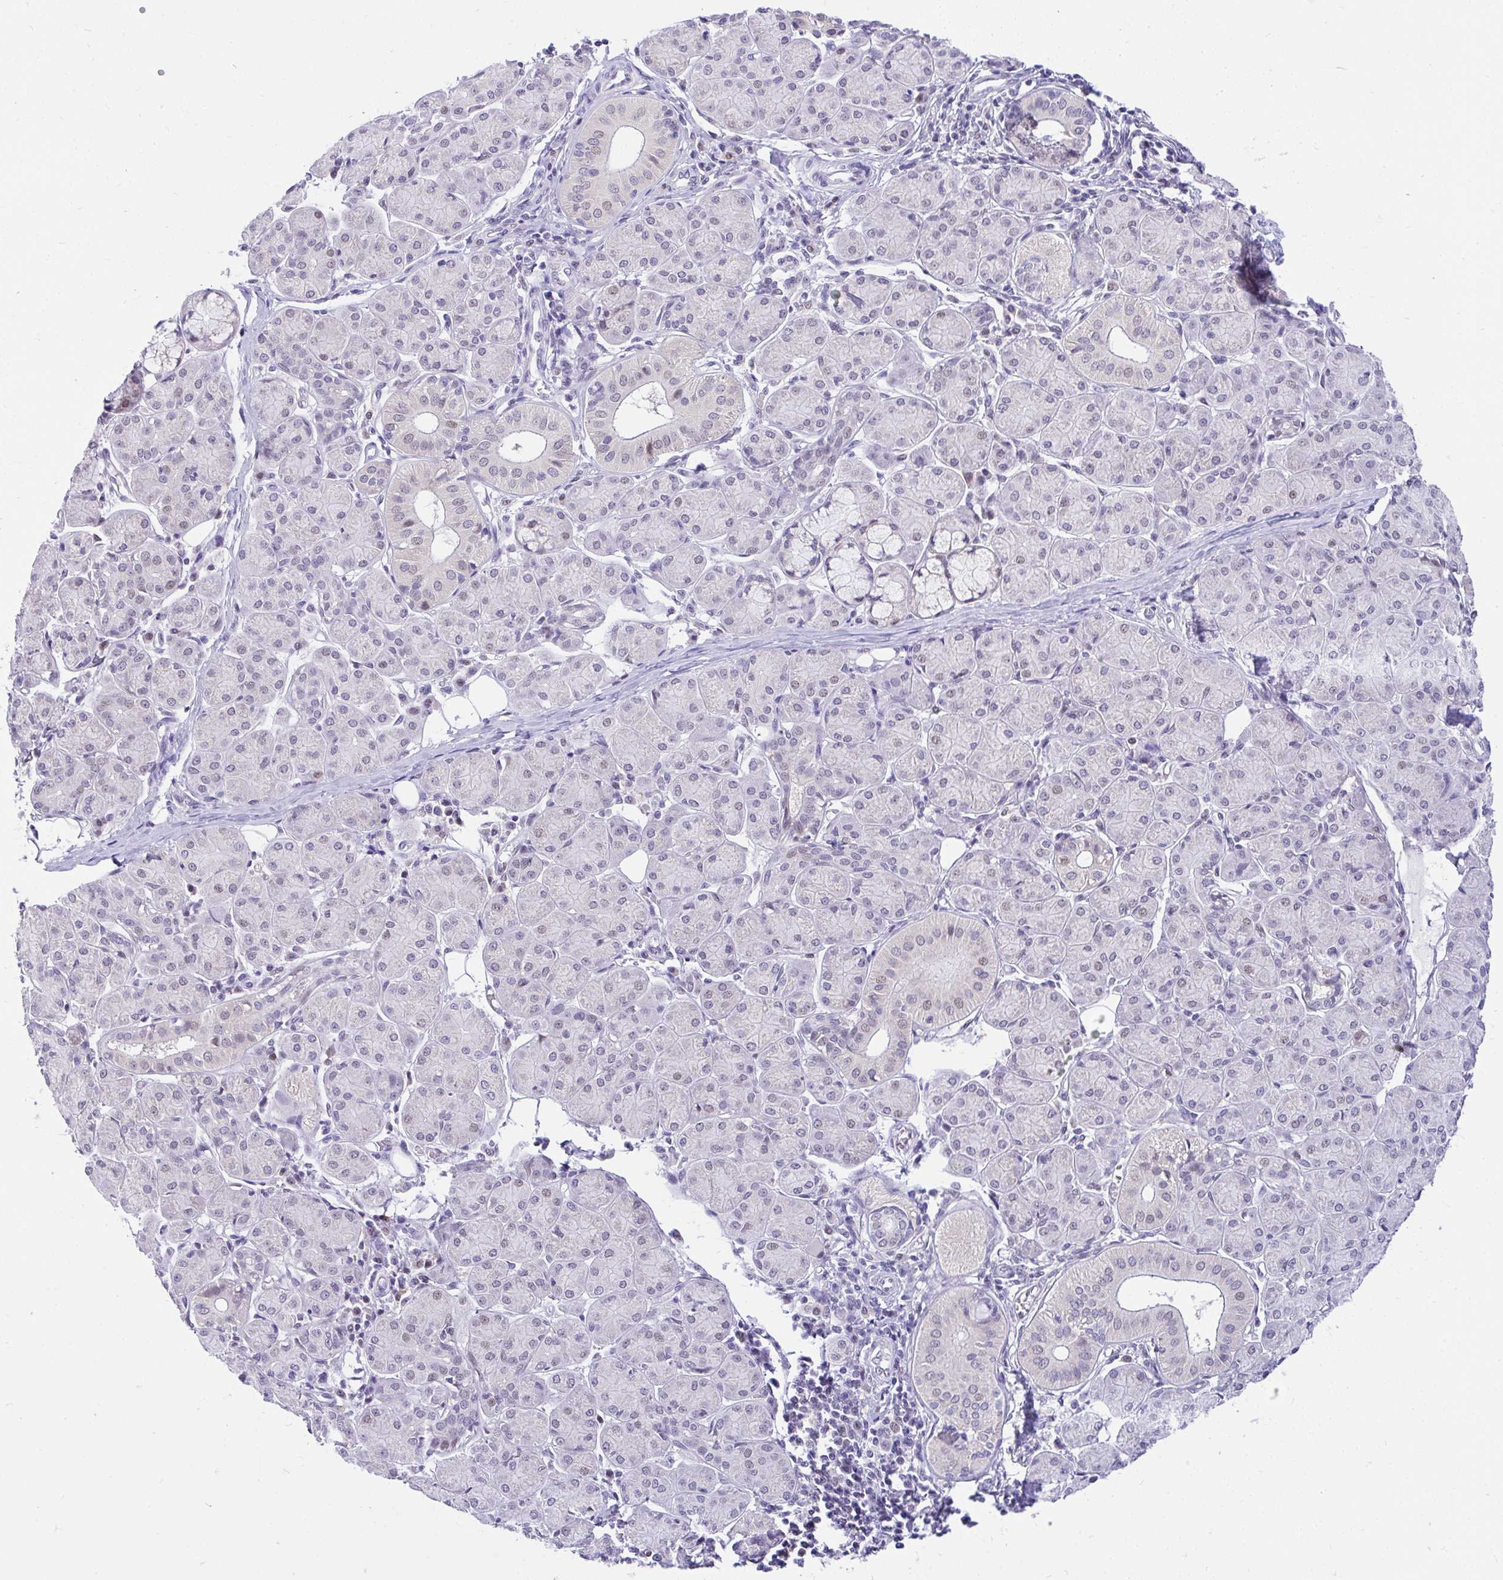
{"staining": {"intensity": "weak", "quantity": "<25%", "location": "nuclear"}, "tissue": "salivary gland", "cell_type": "Glandular cells", "image_type": "normal", "snomed": [{"axis": "morphology", "description": "Normal tissue, NOS"}, {"axis": "morphology", "description": "Inflammation, NOS"}, {"axis": "topography", "description": "Lymph node"}, {"axis": "topography", "description": "Salivary gland"}], "caption": "A micrograph of salivary gland stained for a protein displays no brown staining in glandular cells.", "gene": "GLB1L2", "patient": {"sex": "male", "age": 3}}